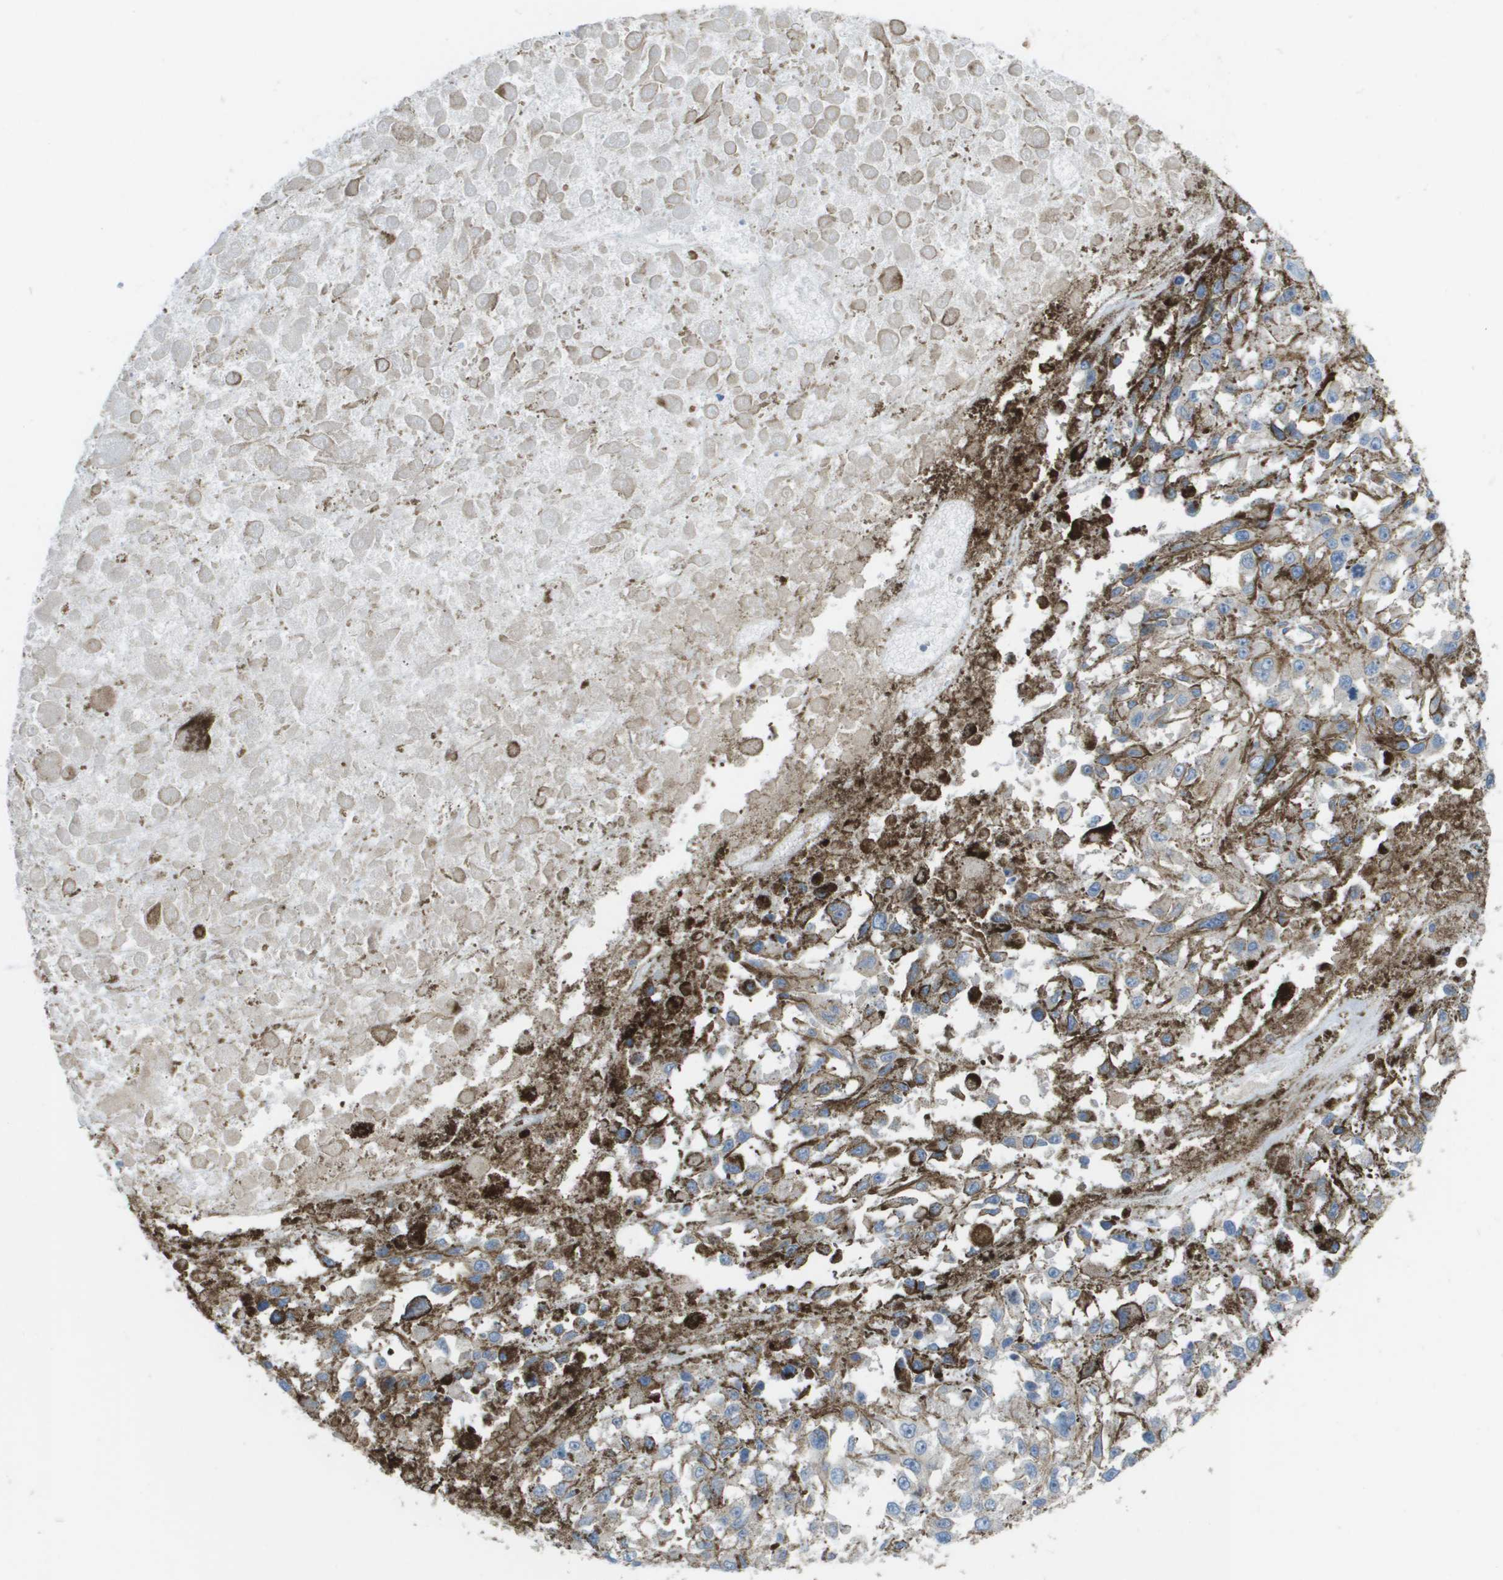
{"staining": {"intensity": "weak", "quantity": "<25%", "location": "cytoplasmic/membranous"}, "tissue": "melanoma", "cell_type": "Tumor cells", "image_type": "cancer", "snomed": [{"axis": "morphology", "description": "Malignant melanoma, Metastatic site"}, {"axis": "topography", "description": "Lymph node"}], "caption": "A high-resolution photomicrograph shows immunohistochemistry (IHC) staining of melanoma, which reveals no significant staining in tumor cells.", "gene": "CLCN2", "patient": {"sex": "male", "age": 59}}